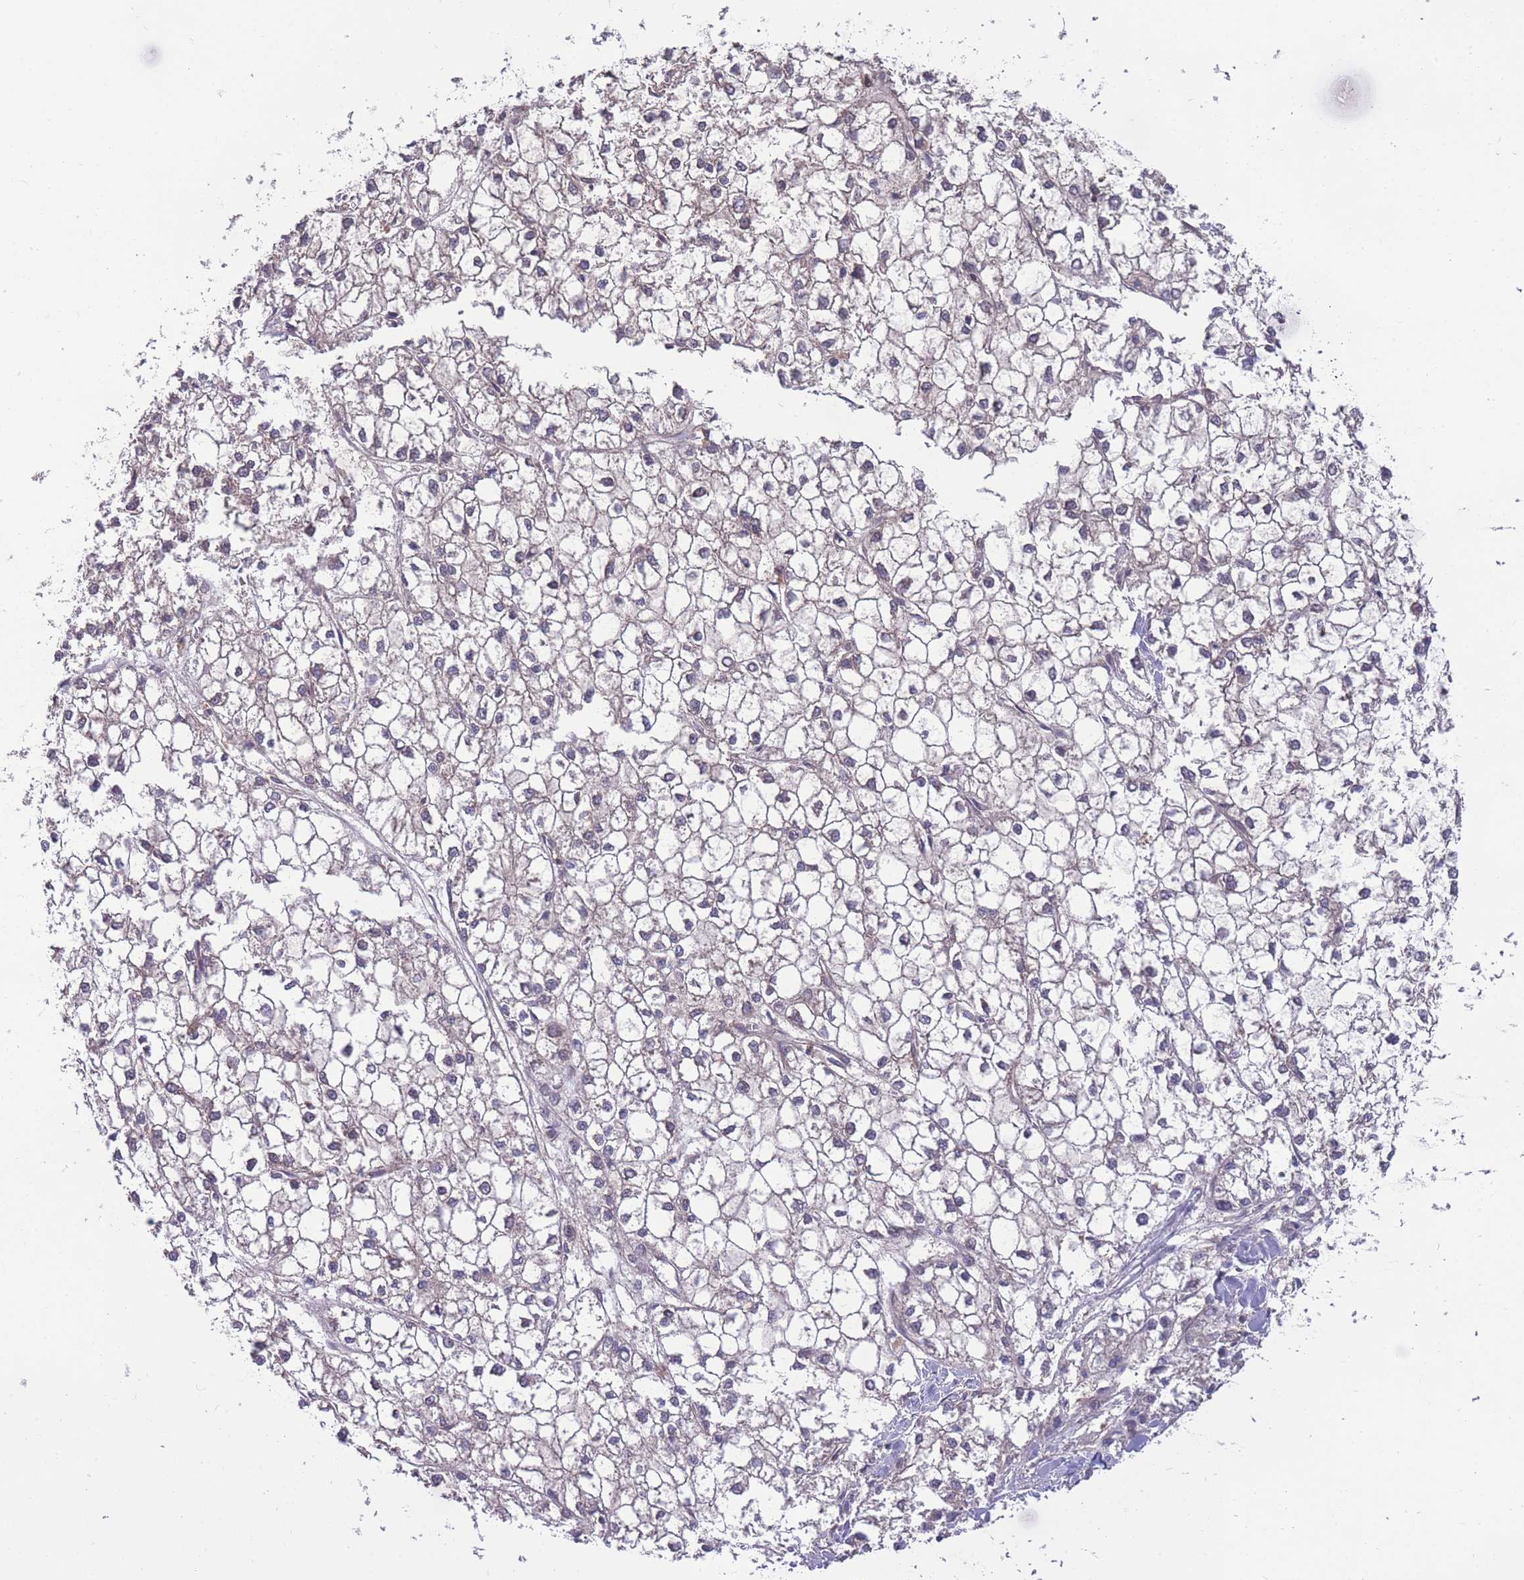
{"staining": {"intensity": "negative", "quantity": "none", "location": "none"}, "tissue": "liver cancer", "cell_type": "Tumor cells", "image_type": "cancer", "snomed": [{"axis": "morphology", "description": "Carcinoma, Hepatocellular, NOS"}, {"axis": "topography", "description": "Liver"}], "caption": "This is an immunohistochemistry (IHC) histopathology image of liver cancer (hepatocellular carcinoma). There is no expression in tumor cells.", "gene": "UBE2N", "patient": {"sex": "female", "age": 43}}